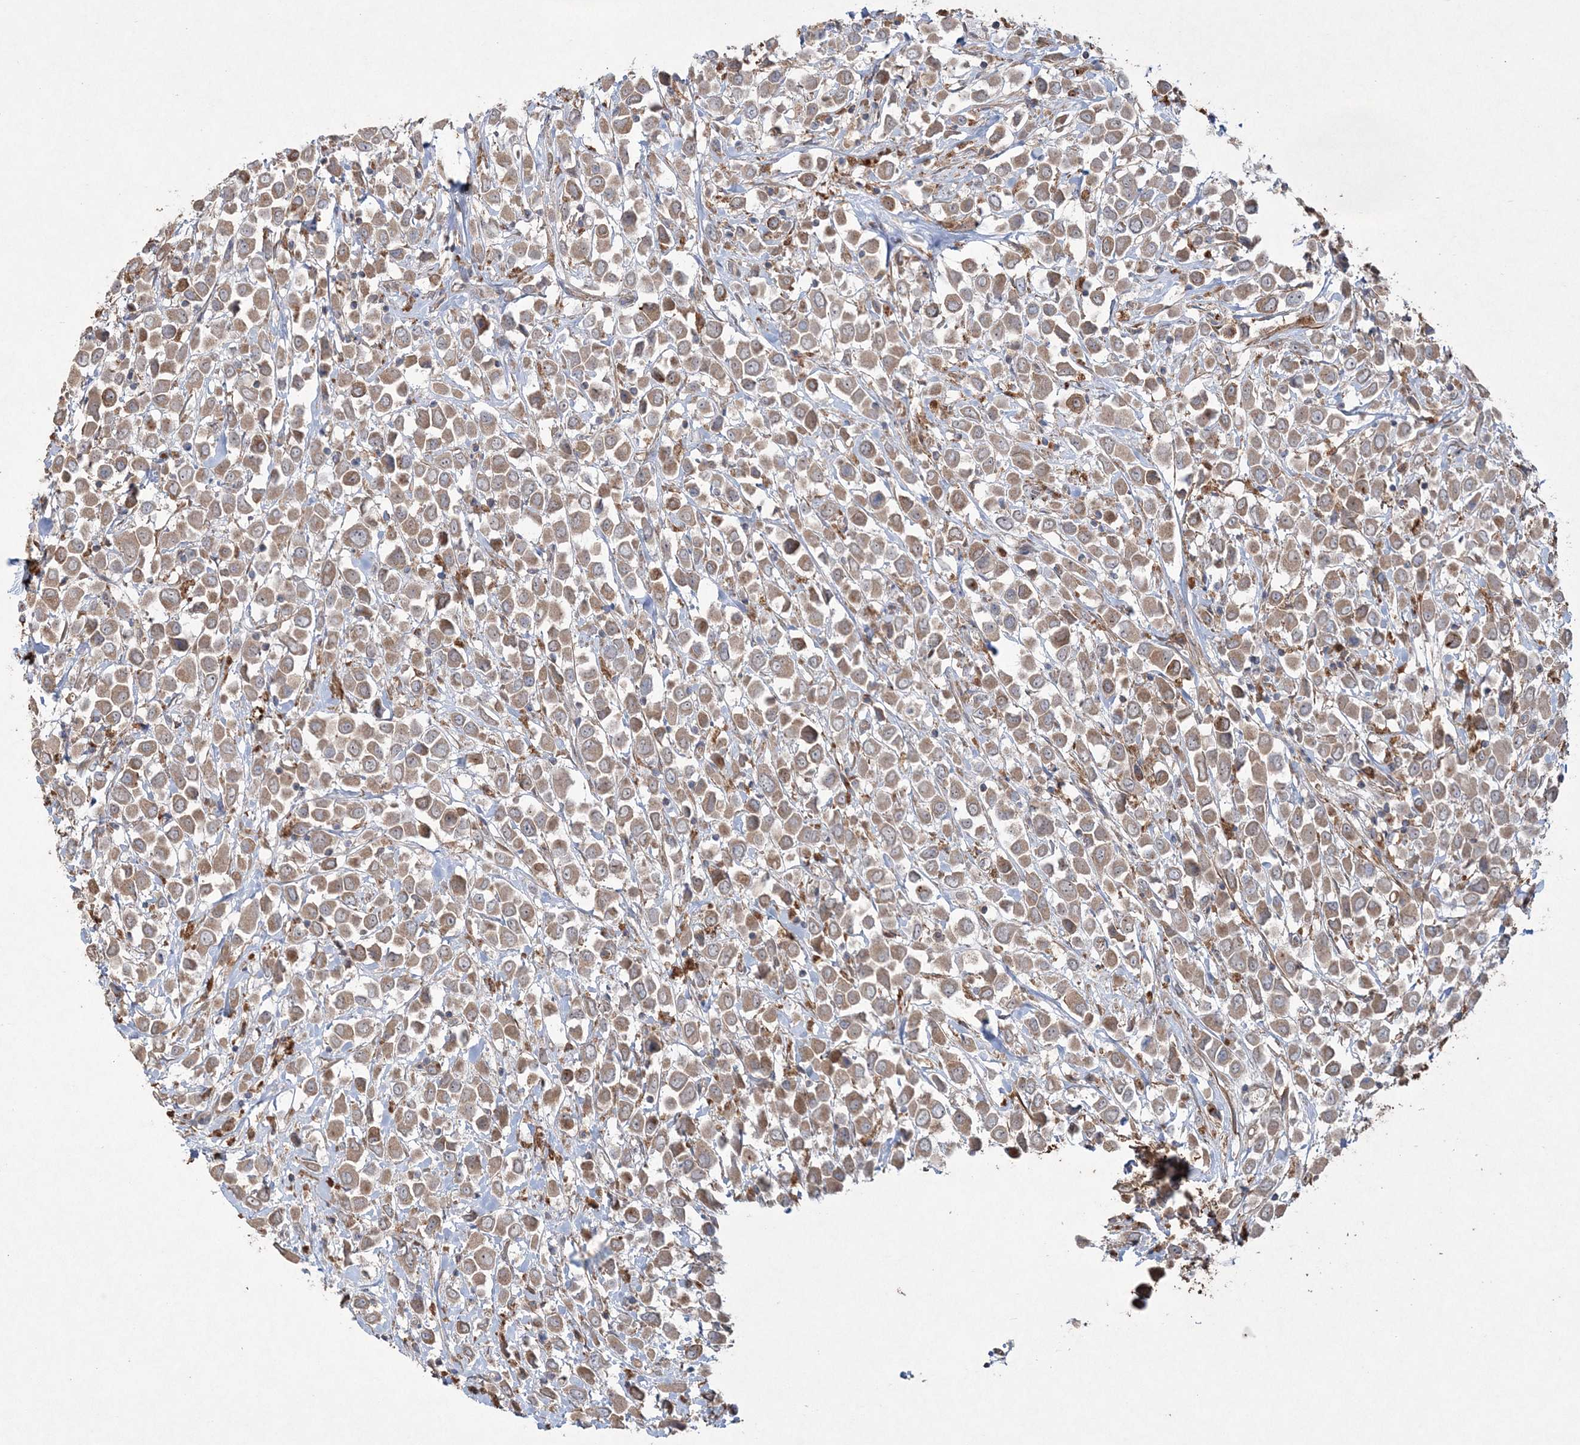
{"staining": {"intensity": "moderate", "quantity": ">75%", "location": "cytoplasmic/membranous"}, "tissue": "breast cancer", "cell_type": "Tumor cells", "image_type": "cancer", "snomed": [{"axis": "morphology", "description": "Duct carcinoma"}, {"axis": "topography", "description": "Breast"}], "caption": "Breast cancer (invasive ductal carcinoma) stained with DAB immunohistochemistry (IHC) reveals medium levels of moderate cytoplasmic/membranous staining in about >75% of tumor cells. (Stains: DAB (3,3'-diaminobenzidine) in brown, nuclei in blue, Microscopy: brightfield microscopy at high magnification).", "gene": "TTC7A", "patient": {"sex": "female", "age": 61}}